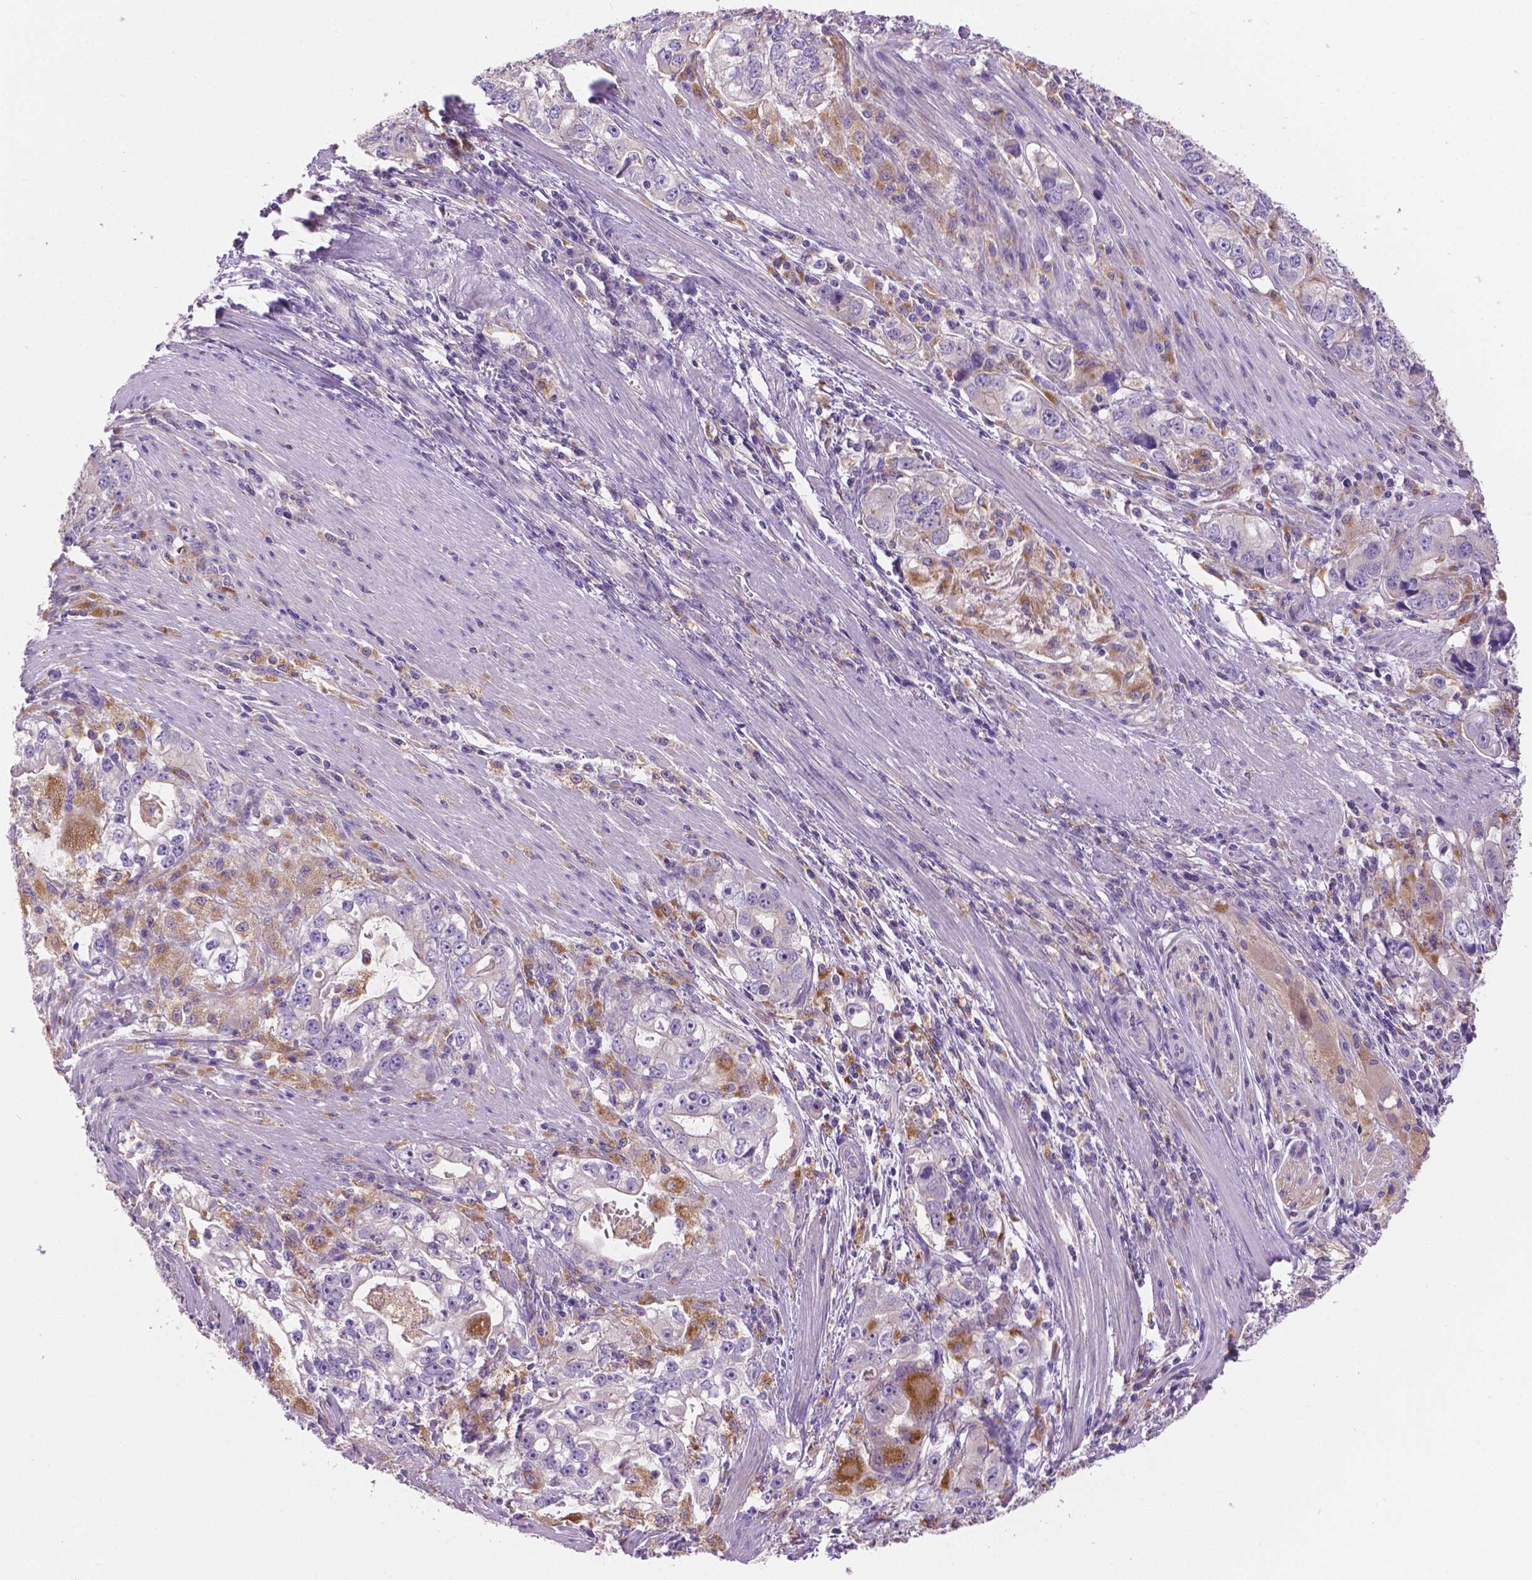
{"staining": {"intensity": "weak", "quantity": "25%-75%", "location": "cytoplasmic/membranous"}, "tissue": "stomach cancer", "cell_type": "Tumor cells", "image_type": "cancer", "snomed": [{"axis": "morphology", "description": "Adenocarcinoma, NOS"}, {"axis": "topography", "description": "Stomach, lower"}], "caption": "Stomach adenocarcinoma tissue exhibits weak cytoplasmic/membranous expression in about 25%-75% of tumor cells, visualized by immunohistochemistry. (Brightfield microscopy of DAB IHC at high magnification).", "gene": "CDH7", "patient": {"sex": "female", "age": 72}}